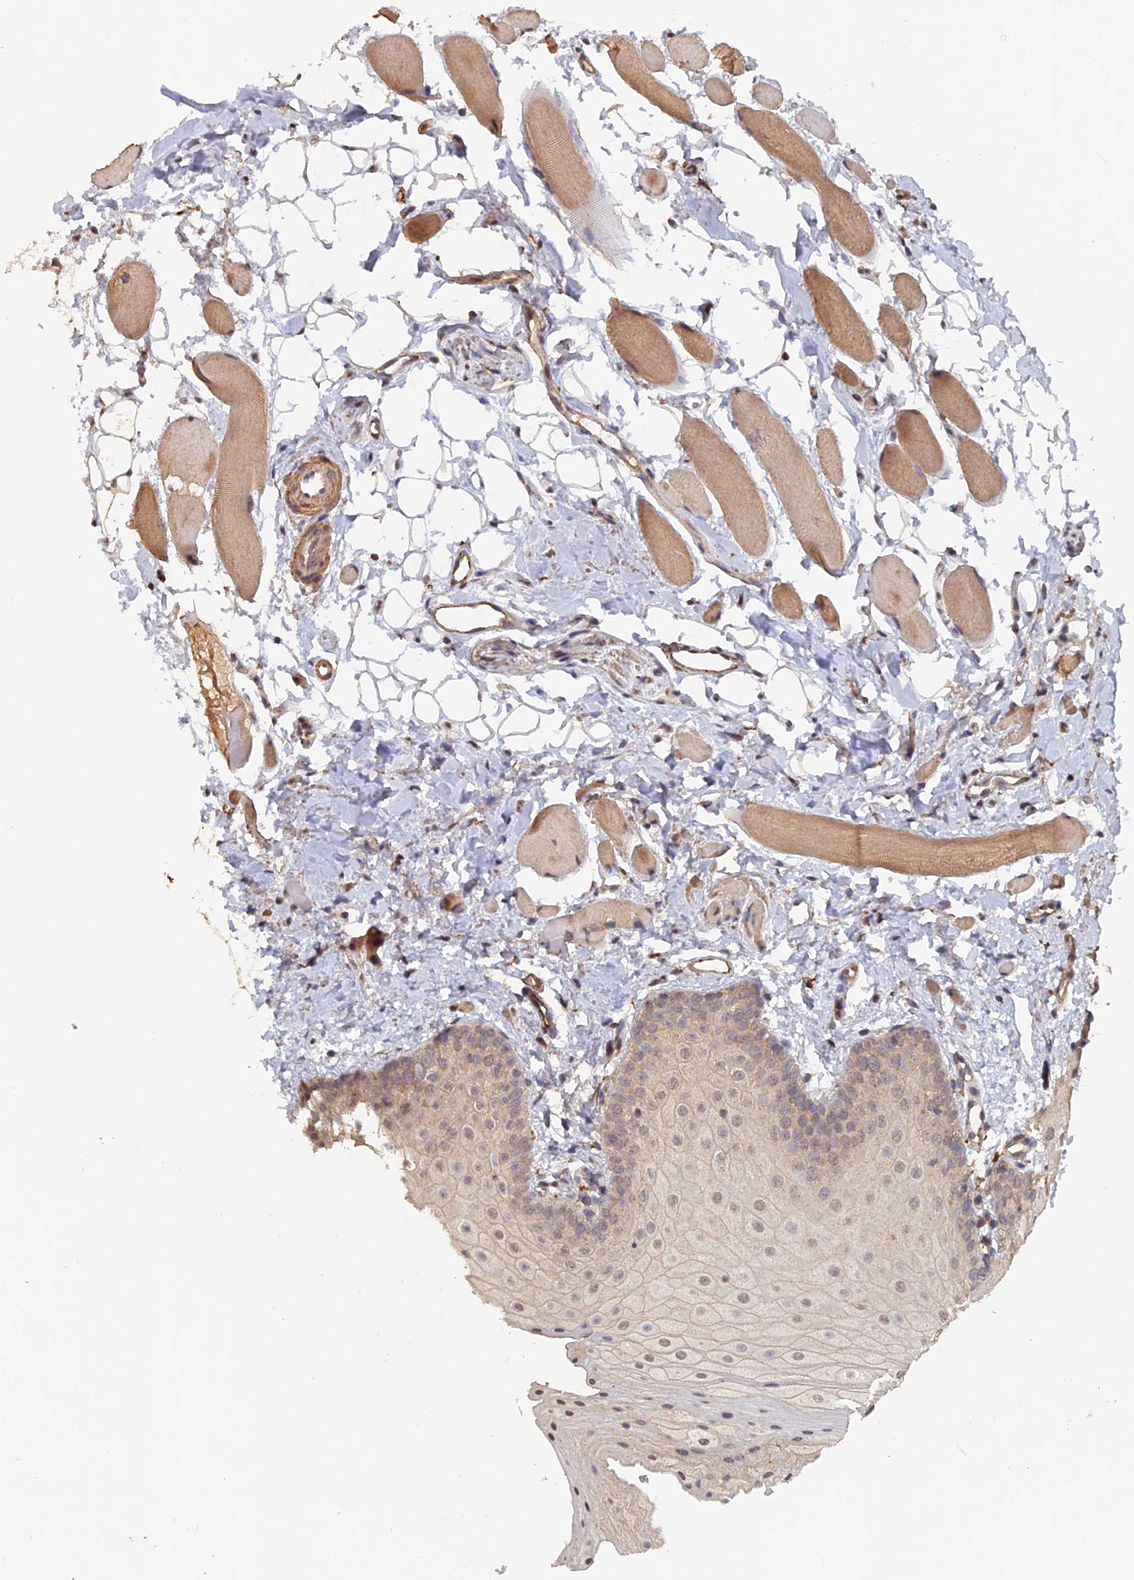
{"staining": {"intensity": "weak", "quantity": "<25%", "location": "cytoplasmic/membranous"}, "tissue": "oral mucosa", "cell_type": "Squamous epithelial cells", "image_type": "normal", "snomed": [{"axis": "morphology", "description": "Normal tissue, NOS"}, {"axis": "topography", "description": "Oral tissue"}], "caption": "IHC micrograph of normal oral mucosa: oral mucosa stained with DAB (3,3'-diaminobenzidine) exhibits no significant protein positivity in squamous epithelial cells.", "gene": "PIGQ", "patient": {"sex": "male", "age": 28}}